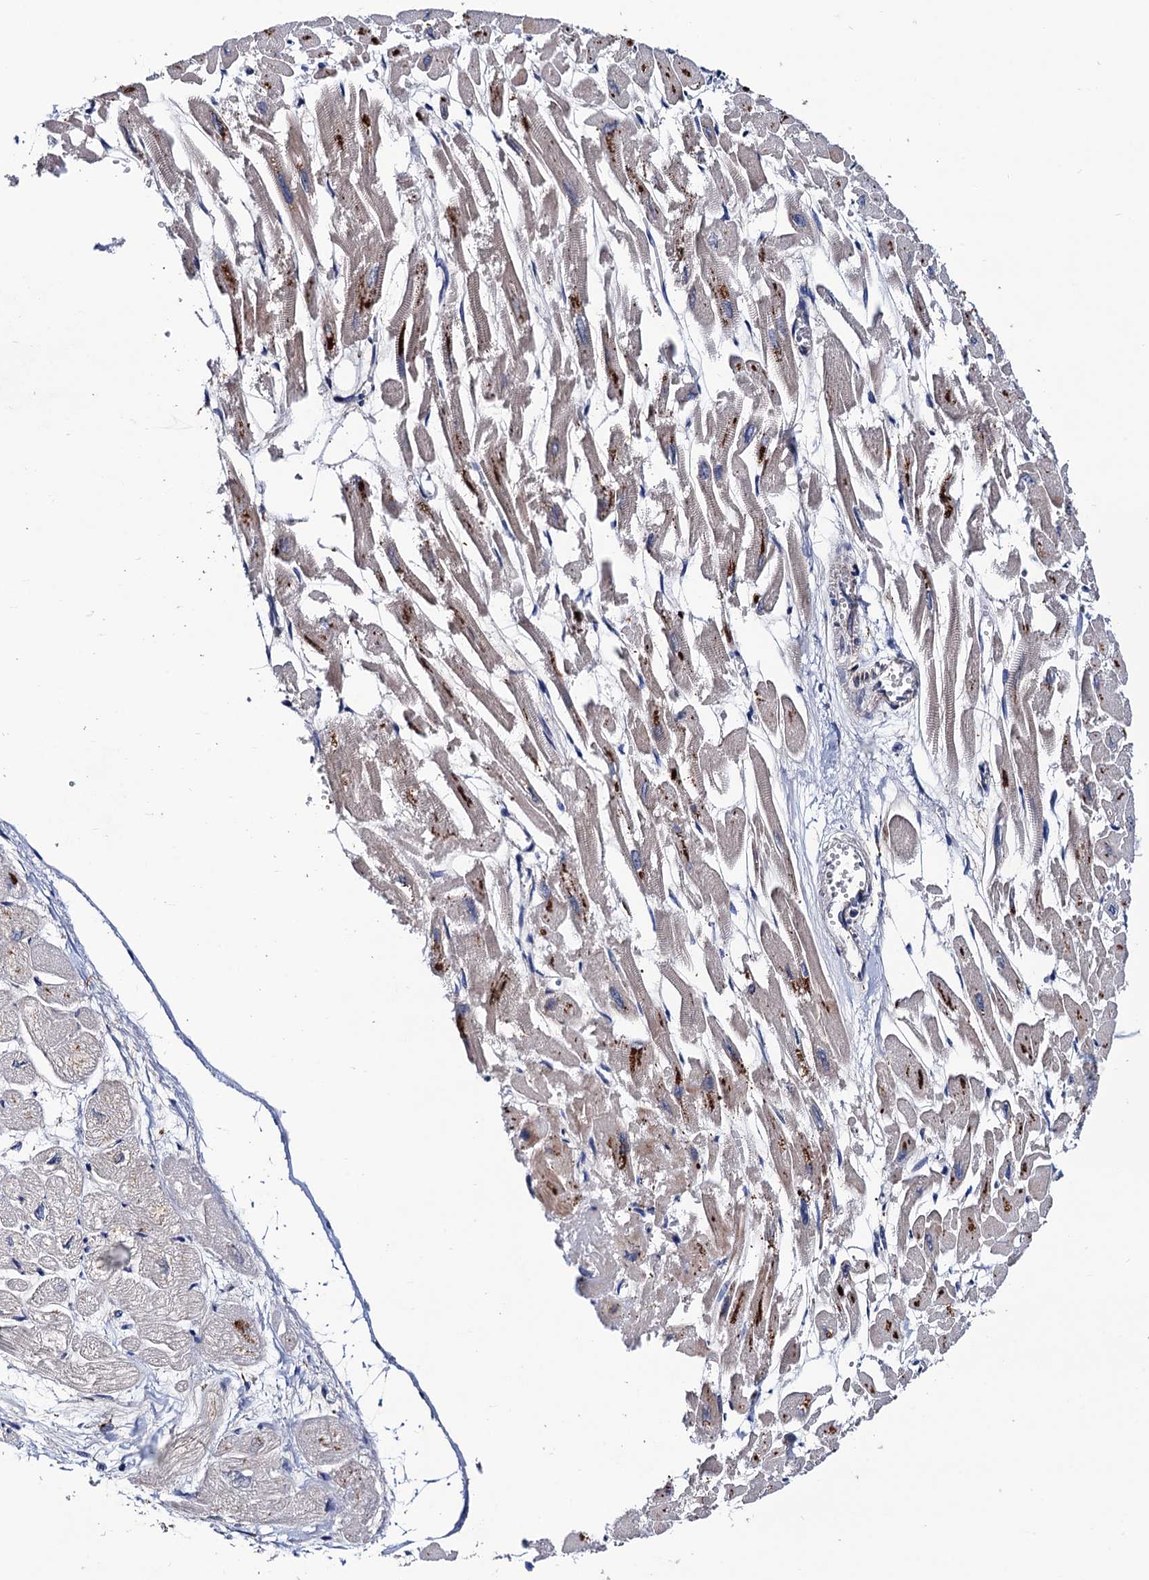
{"staining": {"intensity": "moderate", "quantity": "<25%", "location": "cytoplasmic/membranous"}, "tissue": "heart muscle", "cell_type": "Cardiomyocytes", "image_type": "normal", "snomed": [{"axis": "morphology", "description": "Normal tissue, NOS"}, {"axis": "topography", "description": "Heart"}], "caption": "A low amount of moderate cytoplasmic/membranous expression is present in about <25% of cardiomyocytes in unremarkable heart muscle.", "gene": "TRMT112", "patient": {"sex": "male", "age": 54}}